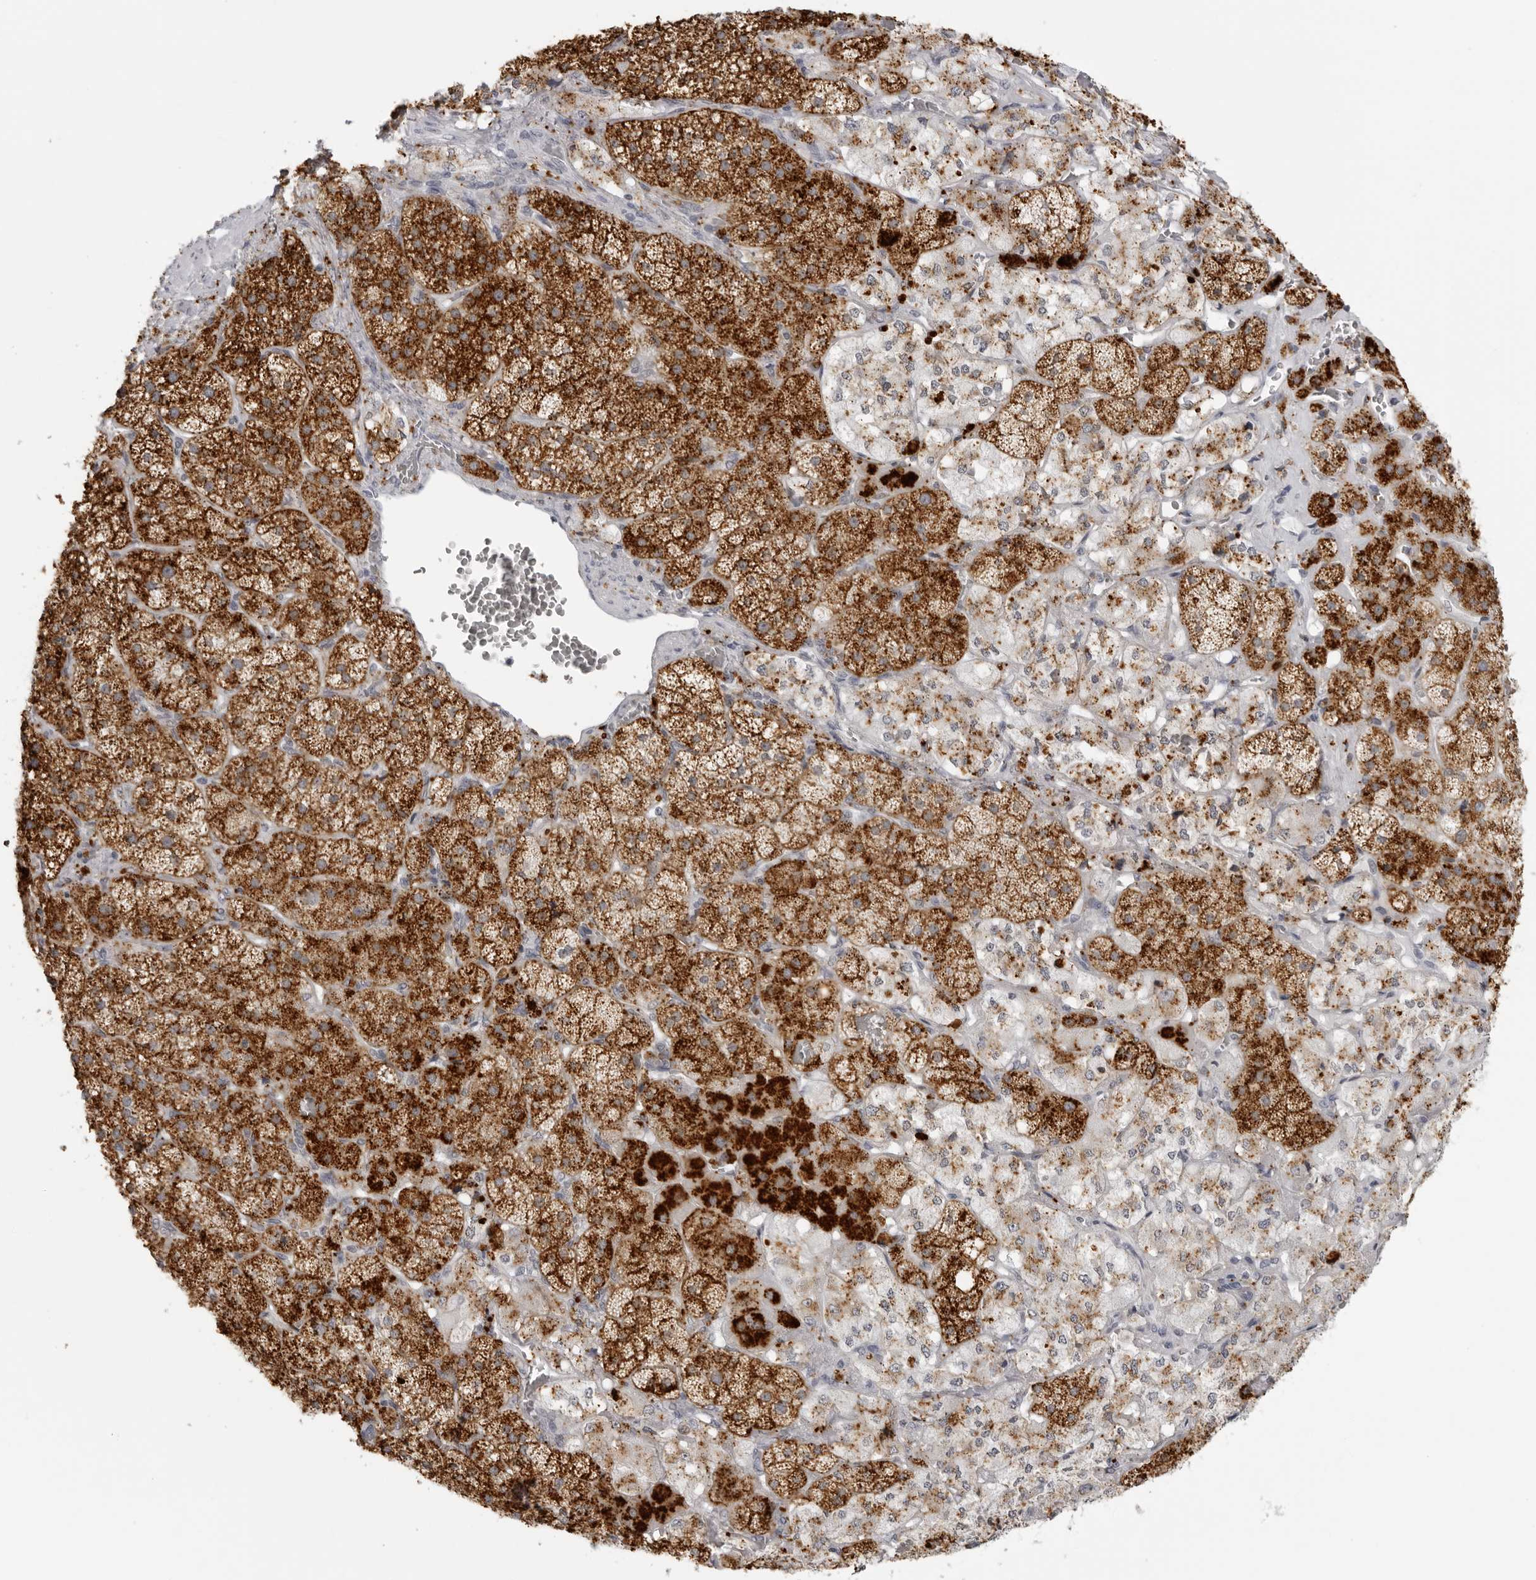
{"staining": {"intensity": "strong", "quantity": "25%-75%", "location": "cytoplasmic/membranous"}, "tissue": "adrenal gland", "cell_type": "Glandular cells", "image_type": "normal", "snomed": [{"axis": "morphology", "description": "Normal tissue, NOS"}, {"axis": "topography", "description": "Adrenal gland"}], "caption": "Strong cytoplasmic/membranous staining is identified in approximately 25%-75% of glandular cells in unremarkable adrenal gland.", "gene": "IL25", "patient": {"sex": "male", "age": 57}}